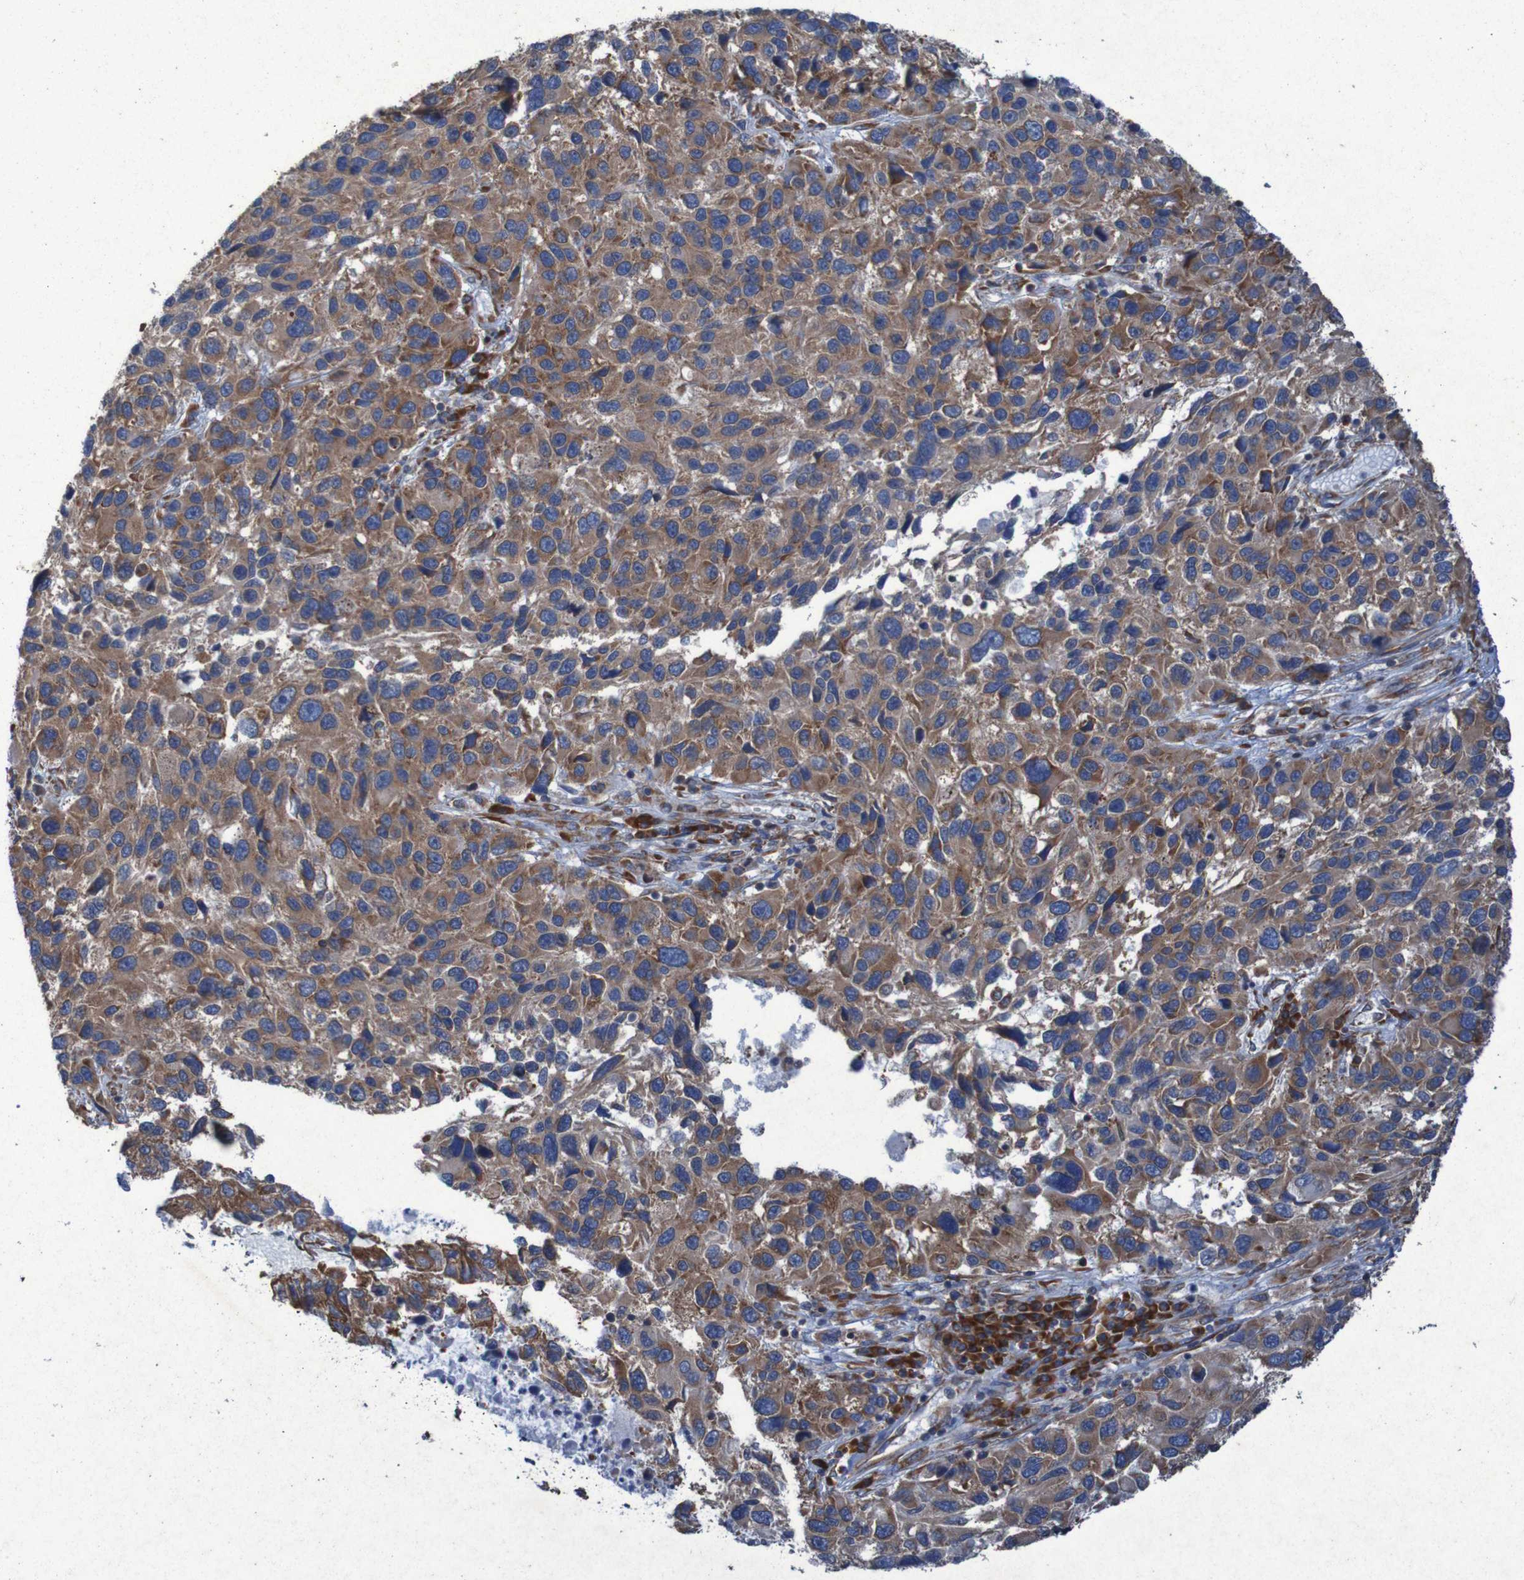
{"staining": {"intensity": "moderate", "quantity": ">75%", "location": "cytoplasmic/membranous"}, "tissue": "melanoma", "cell_type": "Tumor cells", "image_type": "cancer", "snomed": [{"axis": "morphology", "description": "Malignant melanoma, NOS"}, {"axis": "topography", "description": "Skin"}], "caption": "DAB (3,3'-diaminobenzidine) immunohistochemical staining of malignant melanoma reveals moderate cytoplasmic/membranous protein positivity in about >75% of tumor cells. The staining was performed using DAB to visualize the protein expression in brown, while the nuclei were stained in blue with hematoxylin (Magnification: 20x).", "gene": "RPL10", "patient": {"sex": "male", "age": 53}}